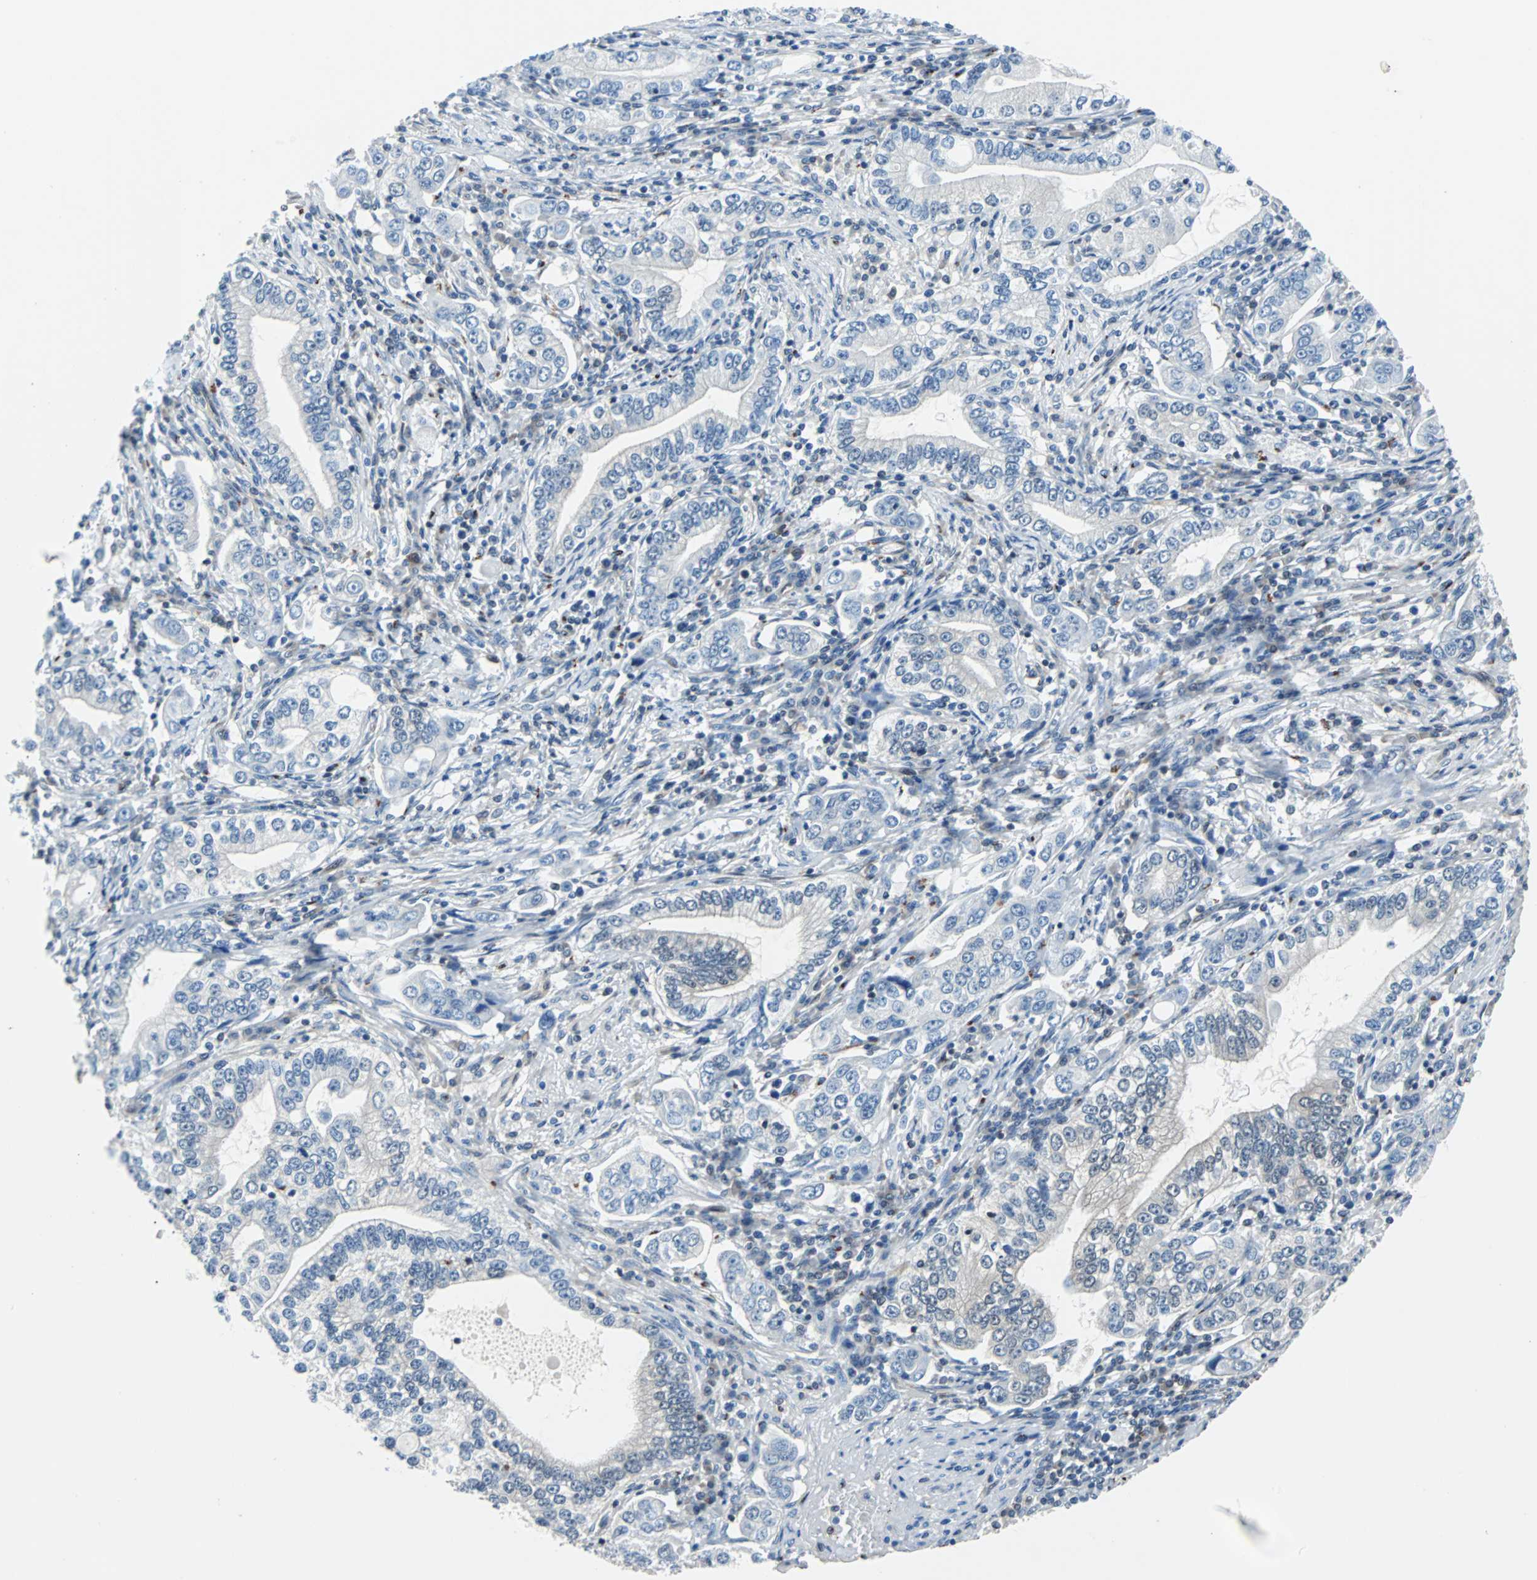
{"staining": {"intensity": "negative", "quantity": "none", "location": "none"}, "tissue": "stomach cancer", "cell_type": "Tumor cells", "image_type": "cancer", "snomed": [{"axis": "morphology", "description": "Adenocarcinoma, NOS"}, {"axis": "topography", "description": "Stomach, lower"}], "caption": "Human stomach cancer (adenocarcinoma) stained for a protein using immunohistochemistry shows no staining in tumor cells.", "gene": "MAP2K6", "patient": {"sex": "female", "age": 72}}